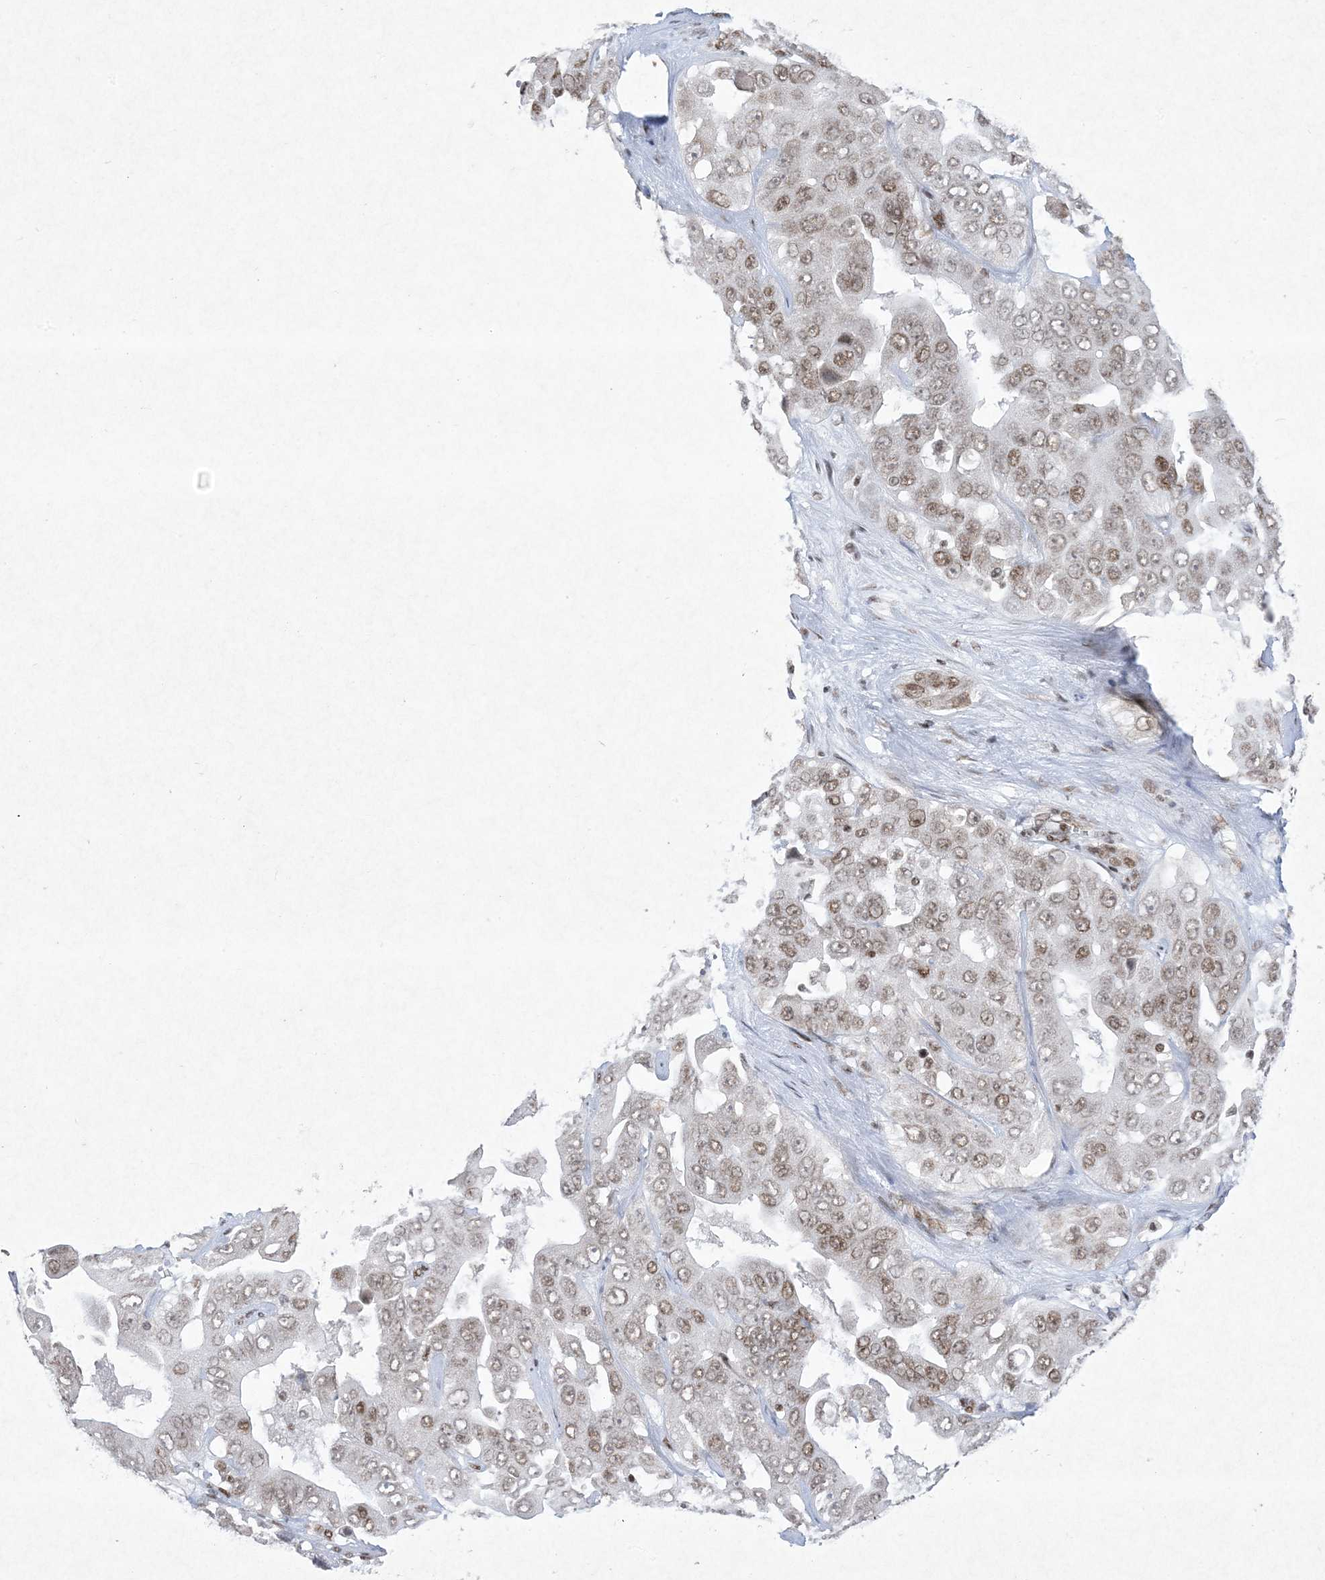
{"staining": {"intensity": "weak", "quantity": ">75%", "location": "nuclear"}, "tissue": "liver cancer", "cell_type": "Tumor cells", "image_type": "cancer", "snomed": [{"axis": "morphology", "description": "Cholangiocarcinoma"}, {"axis": "topography", "description": "Liver"}], "caption": "Protein analysis of liver cancer (cholangiocarcinoma) tissue demonstrates weak nuclear staining in about >75% of tumor cells.", "gene": "PKNOX2", "patient": {"sex": "female", "age": 52}}